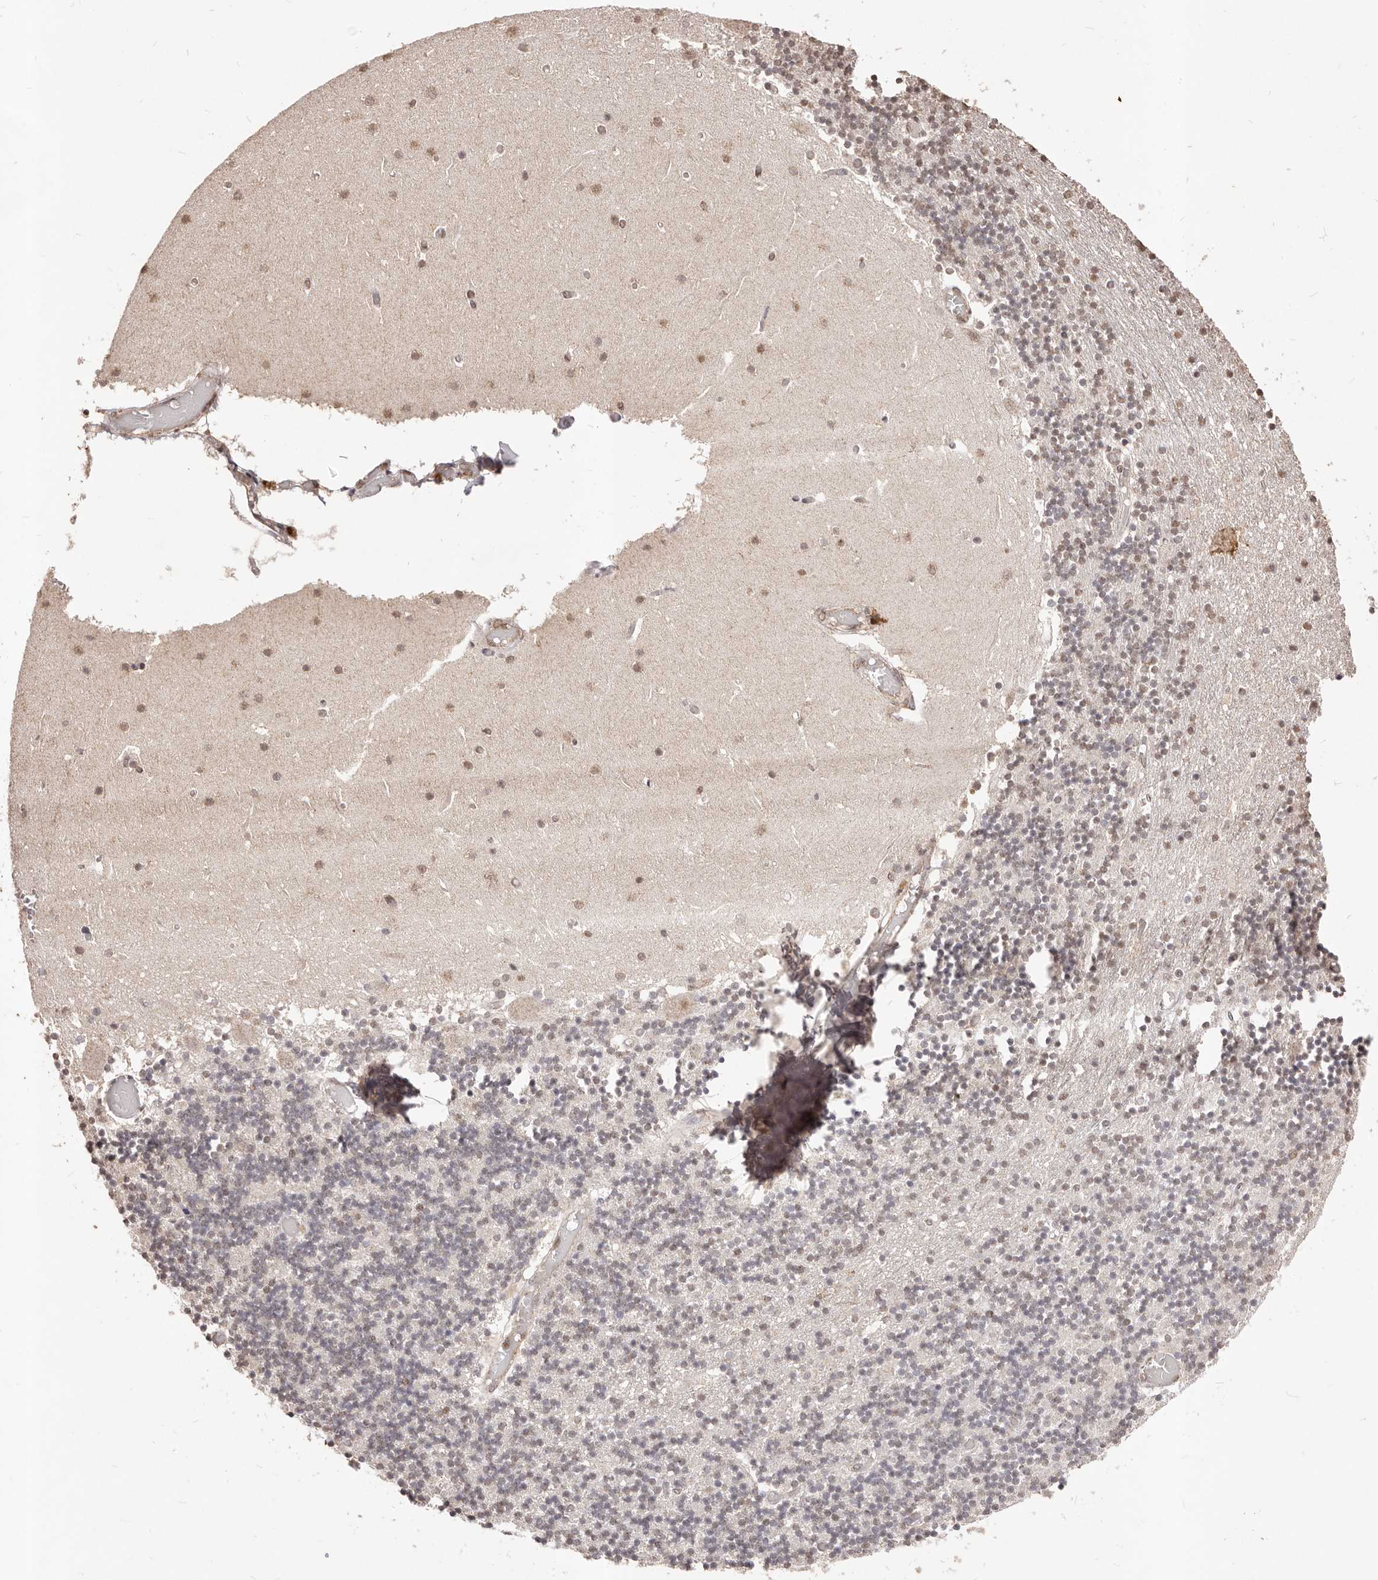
{"staining": {"intensity": "strong", "quantity": "25%-75%", "location": "nuclear"}, "tissue": "cerebellum", "cell_type": "Cells in granular layer", "image_type": "normal", "snomed": [{"axis": "morphology", "description": "Normal tissue, NOS"}, {"axis": "topography", "description": "Cerebellum"}], "caption": "Cerebellum stained for a protein (brown) displays strong nuclear positive staining in approximately 25%-75% of cells in granular layer.", "gene": "RPS6KA5", "patient": {"sex": "female", "age": 28}}